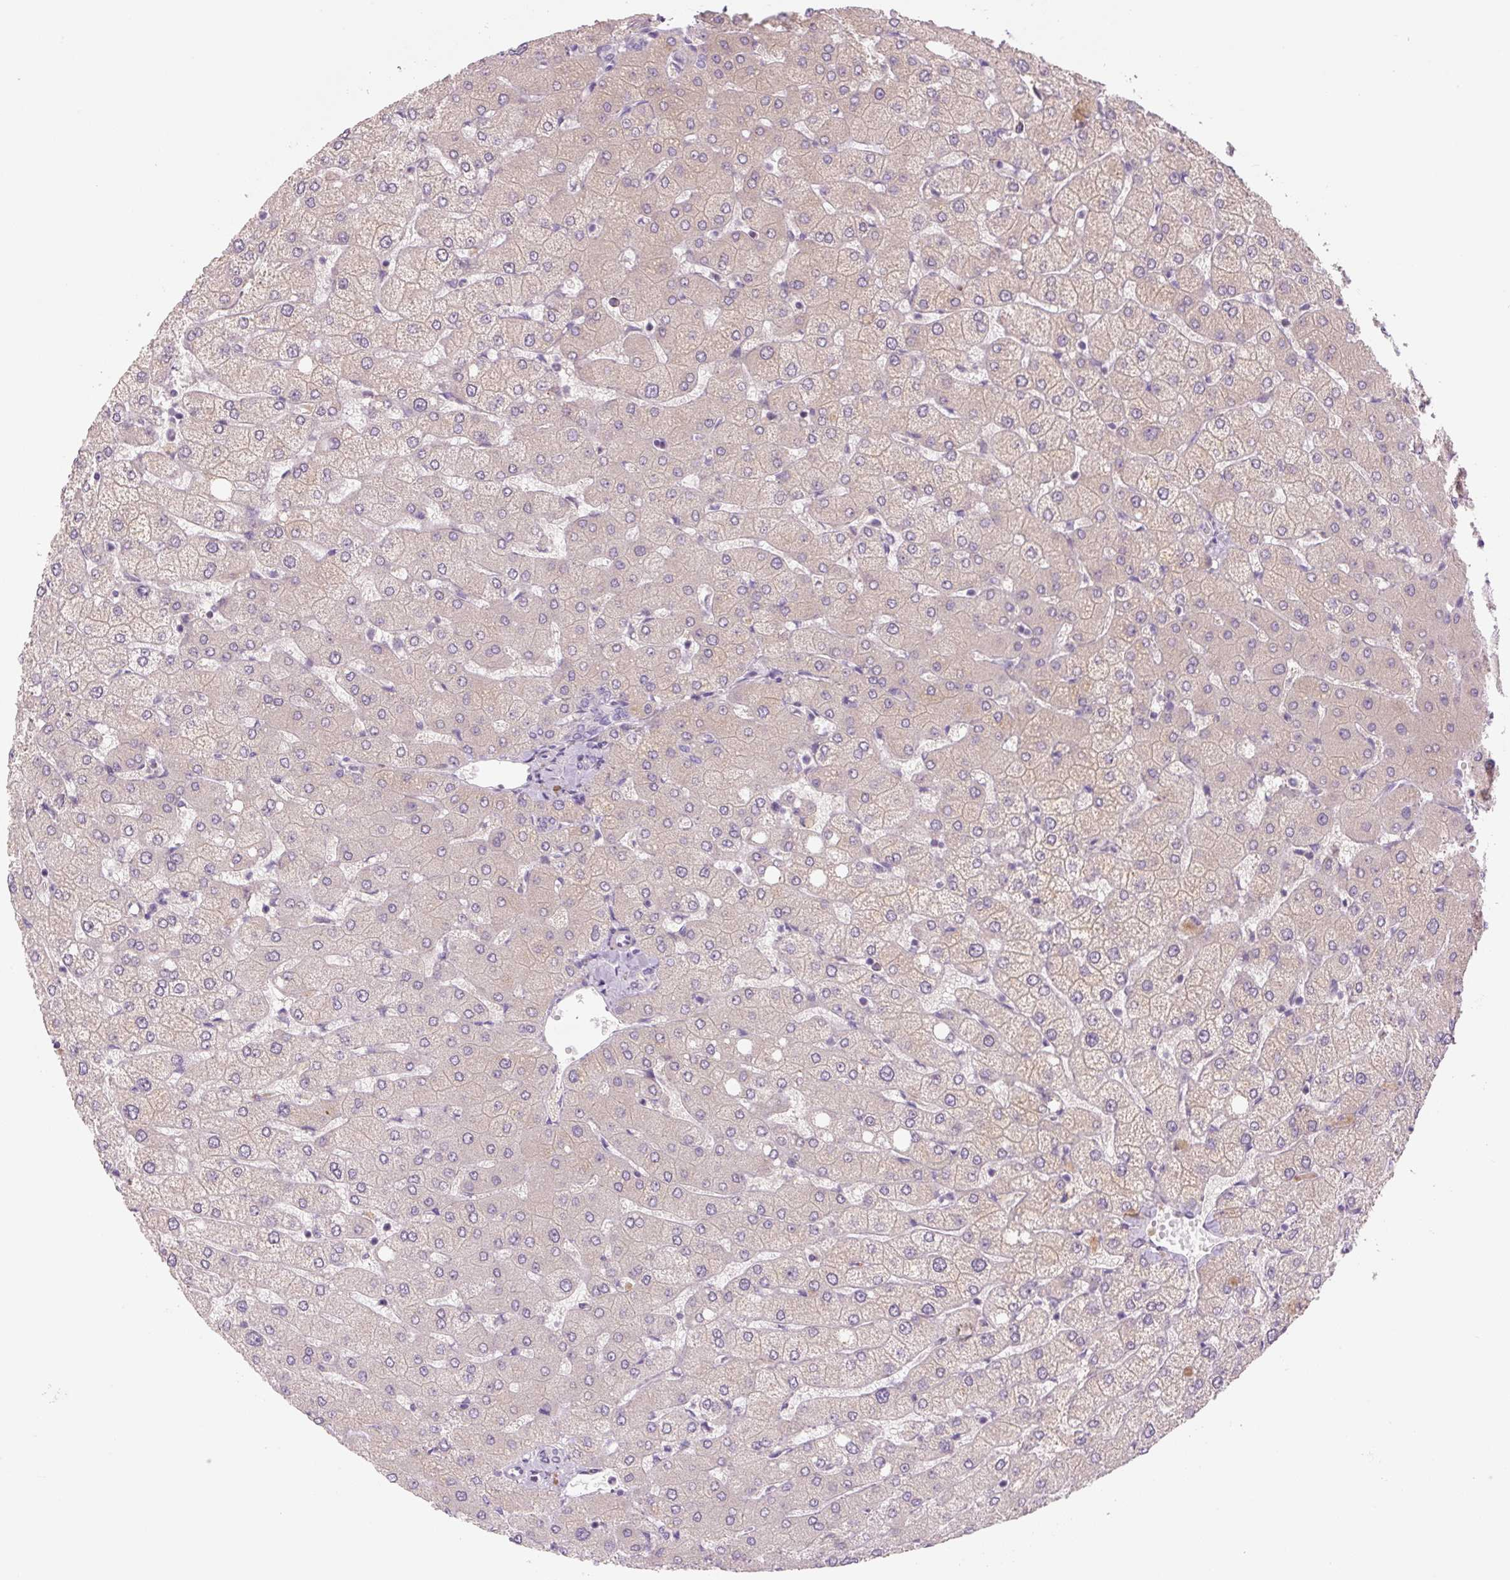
{"staining": {"intensity": "negative", "quantity": "none", "location": "none"}, "tissue": "liver", "cell_type": "Cholangiocytes", "image_type": "normal", "snomed": [{"axis": "morphology", "description": "Normal tissue, NOS"}, {"axis": "topography", "description": "Liver"}], "caption": "Cholangiocytes are negative for brown protein staining in unremarkable liver. Nuclei are stained in blue.", "gene": "TMEM100", "patient": {"sex": "female", "age": 54}}